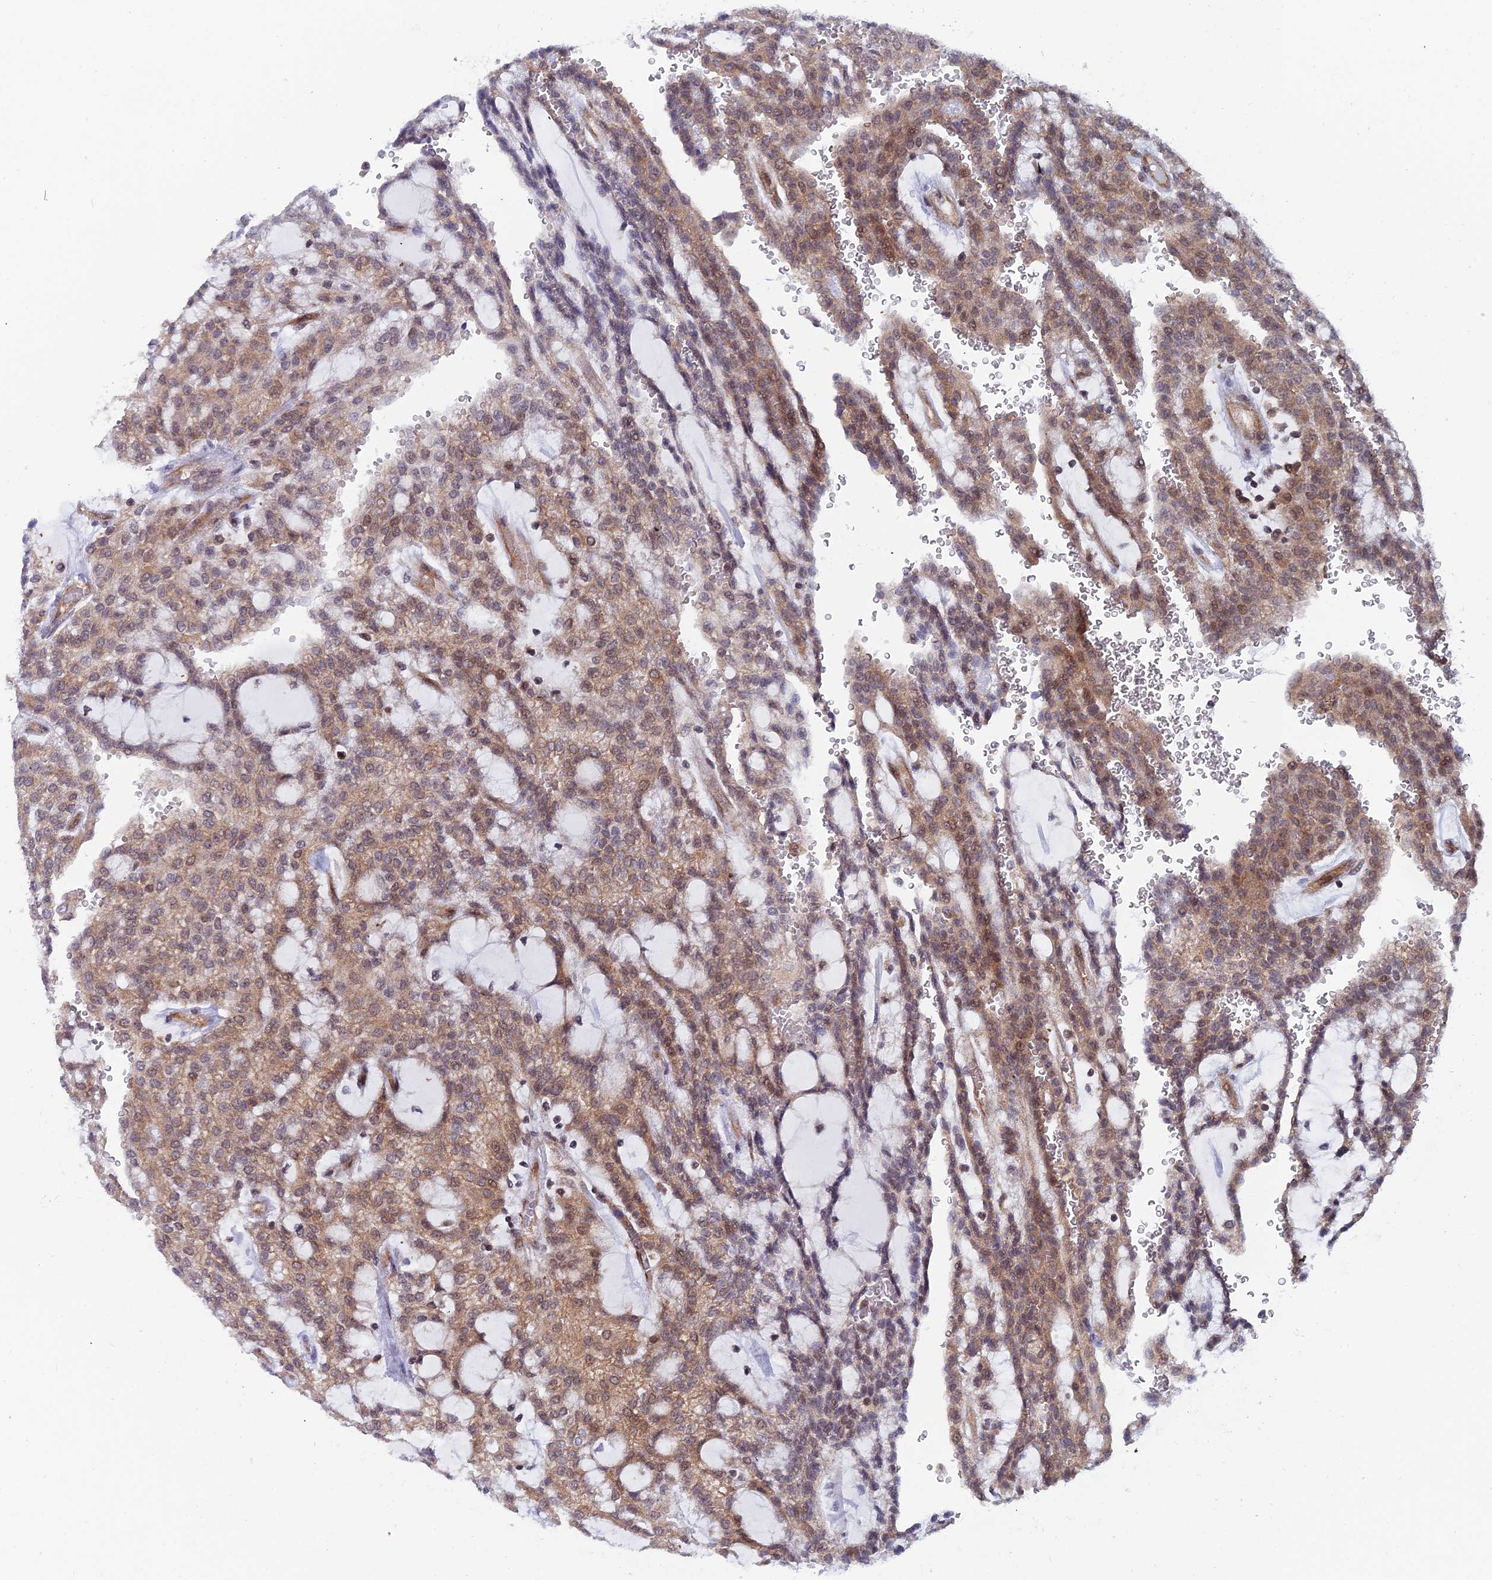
{"staining": {"intensity": "moderate", "quantity": ">75%", "location": "cytoplasmic/membranous,nuclear"}, "tissue": "renal cancer", "cell_type": "Tumor cells", "image_type": "cancer", "snomed": [{"axis": "morphology", "description": "Adenocarcinoma, NOS"}, {"axis": "topography", "description": "Kidney"}], "caption": "An IHC image of tumor tissue is shown. Protein staining in brown labels moderate cytoplasmic/membranous and nuclear positivity in renal cancer within tumor cells.", "gene": "IGBP1", "patient": {"sex": "male", "age": 63}}